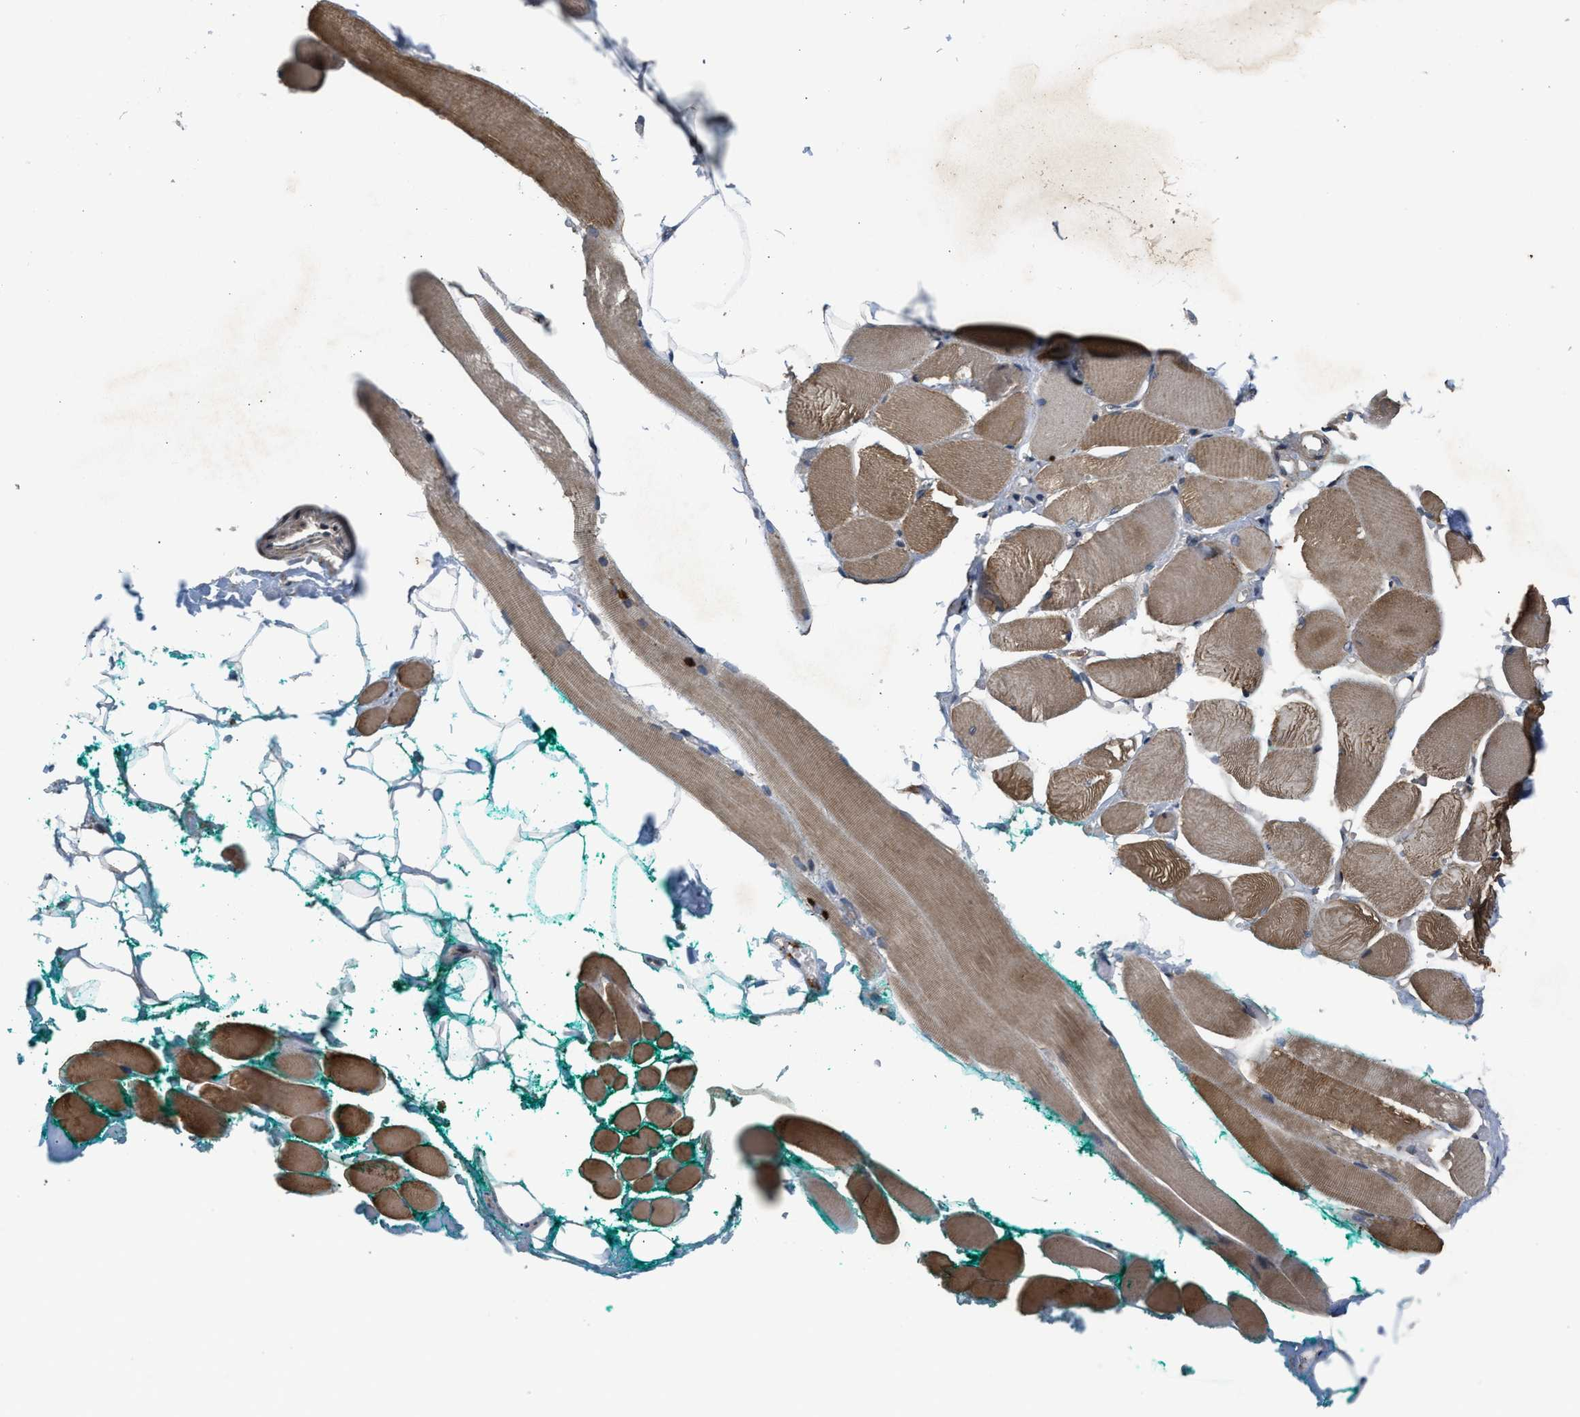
{"staining": {"intensity": "moderate", "quantity": ">75%", "location": "cytoplasmic/membranous"}, "tissue": "skeletal muscle", "cell_type": "Myocytes", "image_type": "normal", "snomed": [{"axis": "morphology", "description": "Normal tissue, NOS"}, {"axis": "topography", "description": "Skeletal muscle"}, {"axis": "topography", "description": "Peripheral nerve tissue"}], "caption": "The histopathology image reveals staining of unremarkable skeletal muscle, revealing moderate cytoplasmic/membranous protein expression (brown color) within myocytes. The staining was performed using DAB to visualize the protein expression in brown, while the nuclei were stained in blue with hematoxylin (Magnification: 20x).", "gene": "ARHGDIA", "patient": {"sex": "female", "age": 84}}